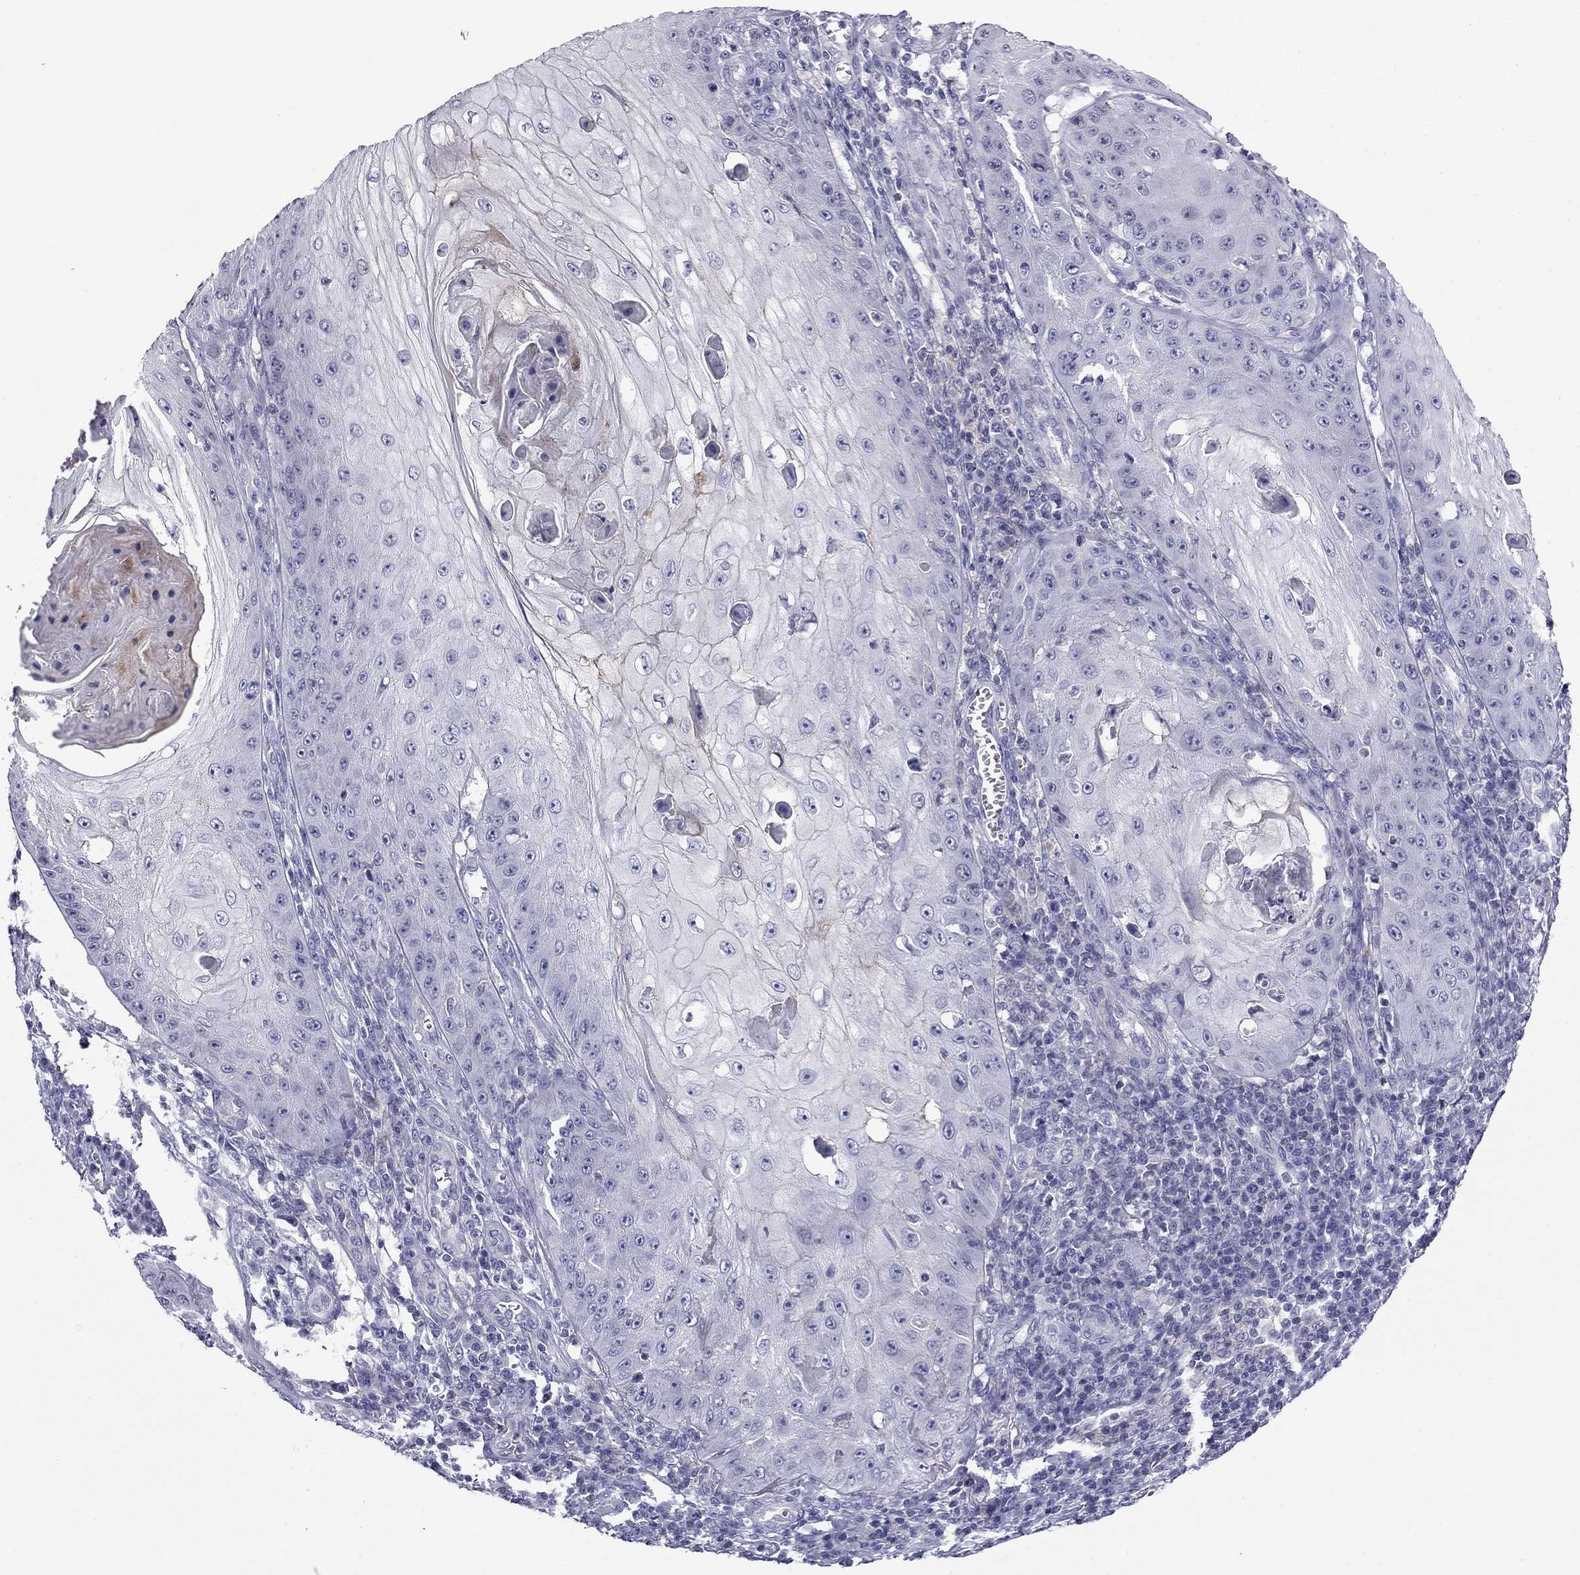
{"staining": {"intensity": "negative", "quantity": "none", "location": "none"}, "tissue": "skin cancer", "cell_type": "Tumor cells", "image_type": "cancer", "snomed": [{"axis": "morphology", "description": "Squamous cell carcinoma, NOS"}, {"axis": "topography", "description": "Skin"}], "caption": "Histopathology image shows no significant protein expression in tumor cells of squamous cell carcinoma (skin).", "gene": "PRR18", "patient": {"sex": "male", "age": 70}}